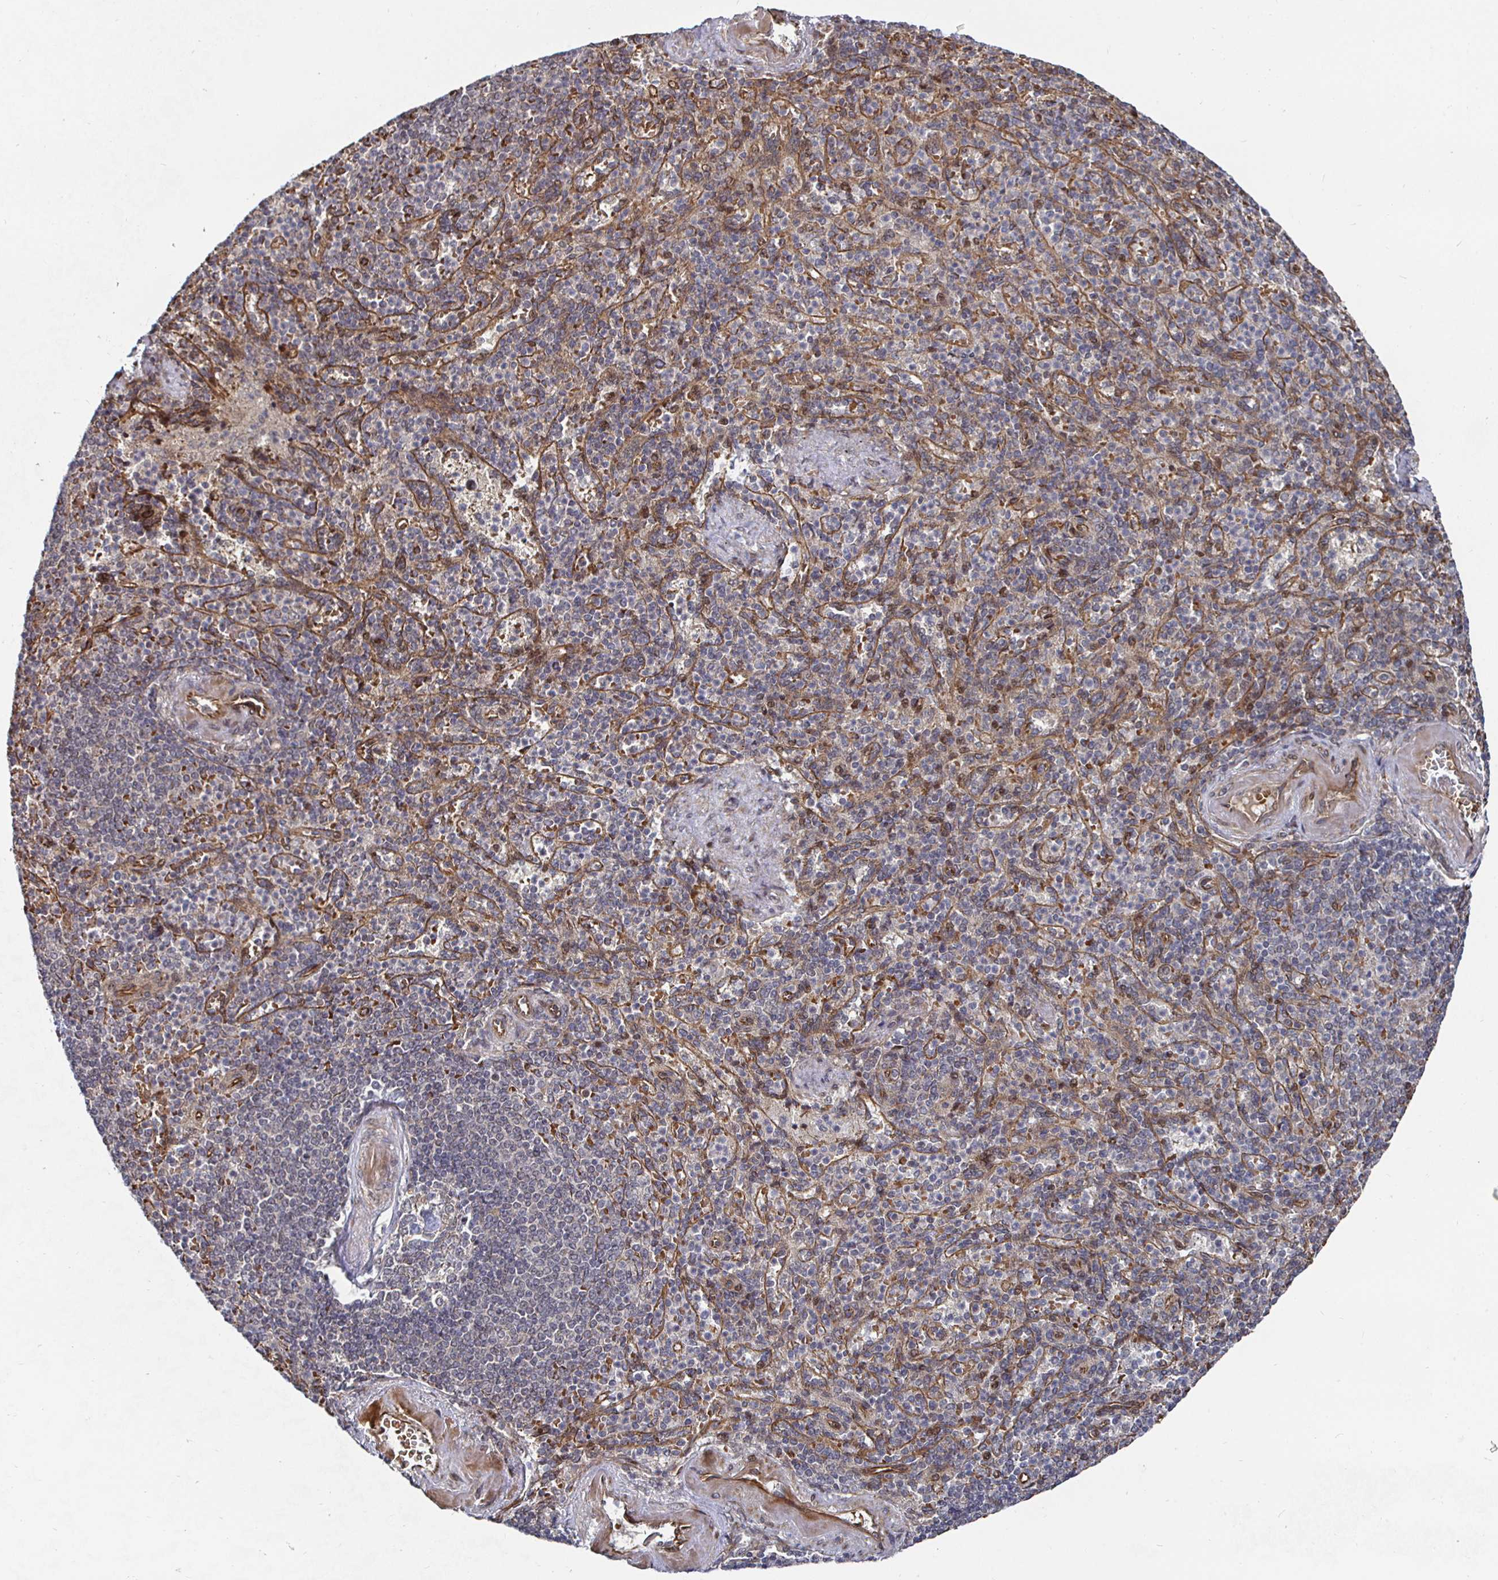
{"staining": {"intensity": "negative", "quantity": "none", "location": "none"}, "tissue": "spleen", "cell_type": "Cells in red pulp", "image_type": "normal", "snomed": [{"axis": "morphology", "description": "Normal tissue, NOS"}, {"axis": "topography", "description": "Spleen"}], "caption": "High power microscopy image of an immunohistochemistry histopathology image of unremarkable spleen, revealing no significant positivity in cells in red pulp.", "gene": "TBKBP1", "patient": {"sex": "female", "age": 74}}